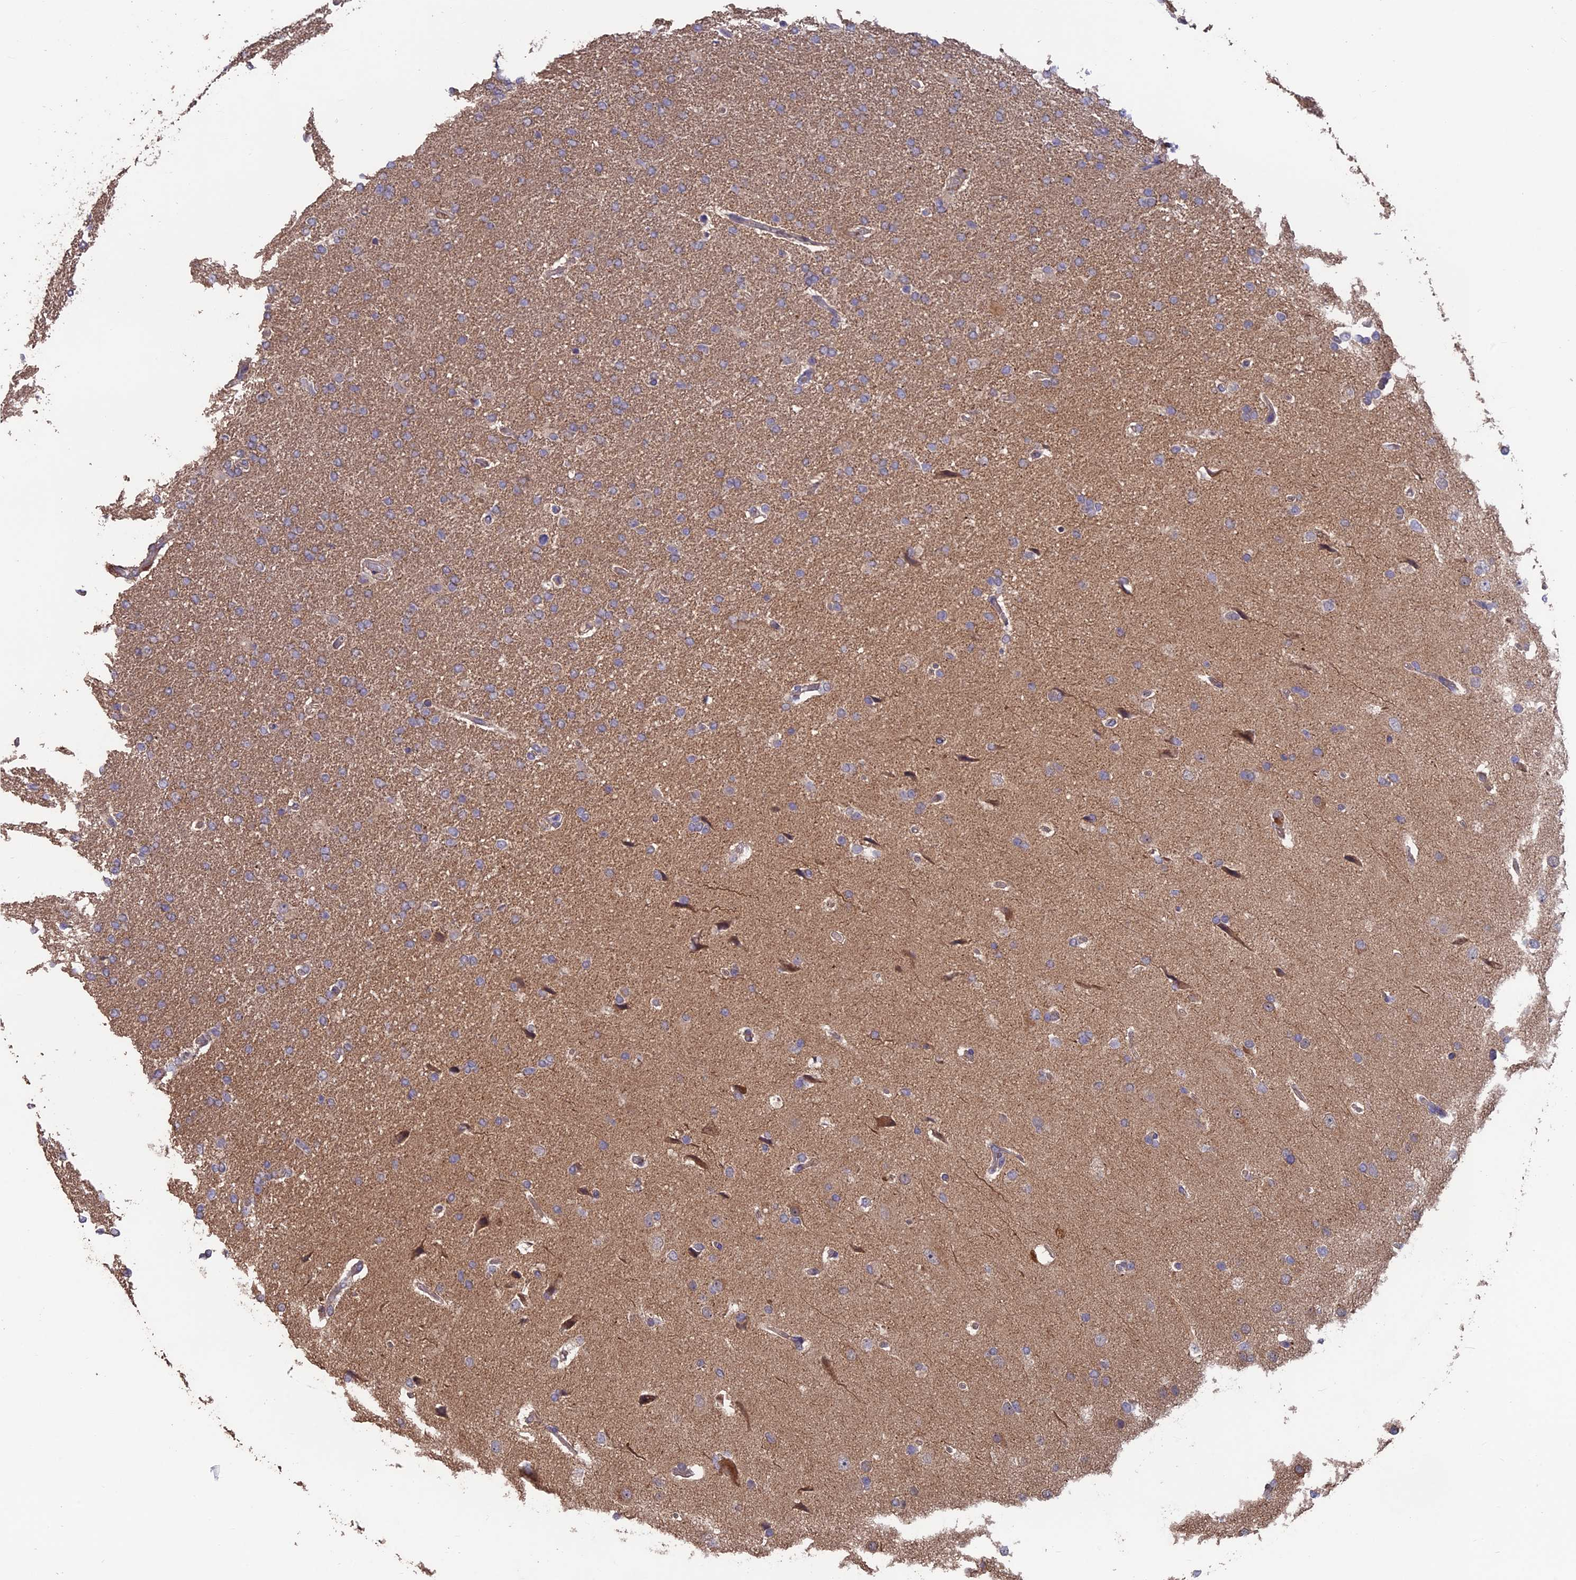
{"staining": {"intensity": "weak", "quantity": "<25%", "location": "cytoplasmic/membranous"}, "tissue": "glioma", "cell_type": "Tumor cells", "image_type": "cancer", "snomed": [{"axis": "morphology", "description": "Glioma, malignant, High grade"}, {"axis": "topography", "description": "Brain"}], "caption": "Human glioma stained for a protein using IHC exhibits no positivity in tumor cells.", "gene": "SHISA5", "patient": {"sex": "male", "age": 72}}